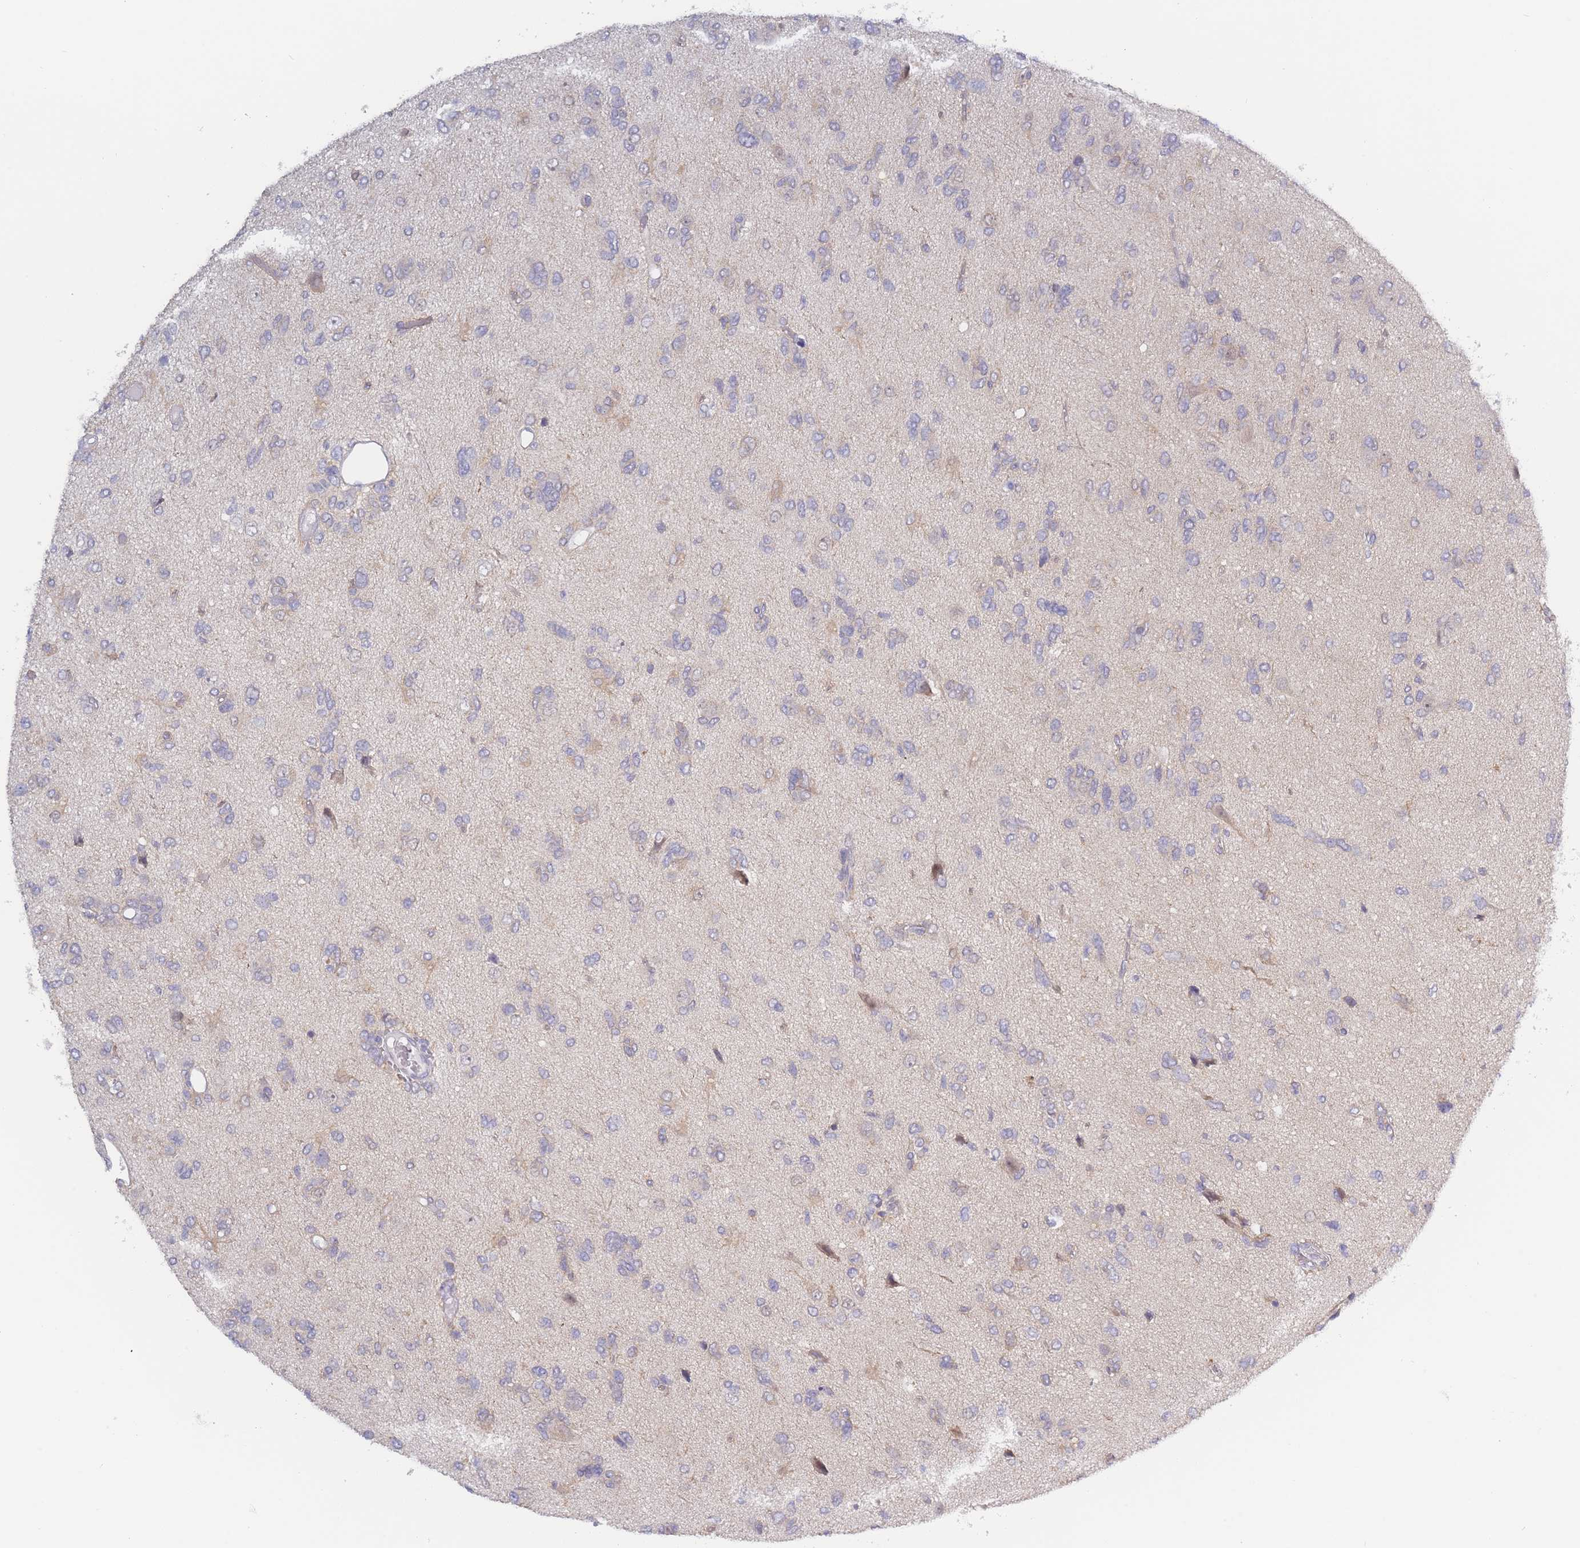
{"staining": {"intensity": "negative", "quantity": "none", "location": "none"}, "tissue": "glioma", "cell_type": "Tumor cells", "image_type": "cancer", "snomed": [{"axis": "morphology", "description": "Glioma, malignant, High grade"}, {"axis": "topography", "description": "Brain"}], "caption": "A photomicrograph of human malignant glioma (high-grade) is negative for staining in tumor cells.", "gene": "FAM227B", "patient": {"sex": "female", "age": 59}}